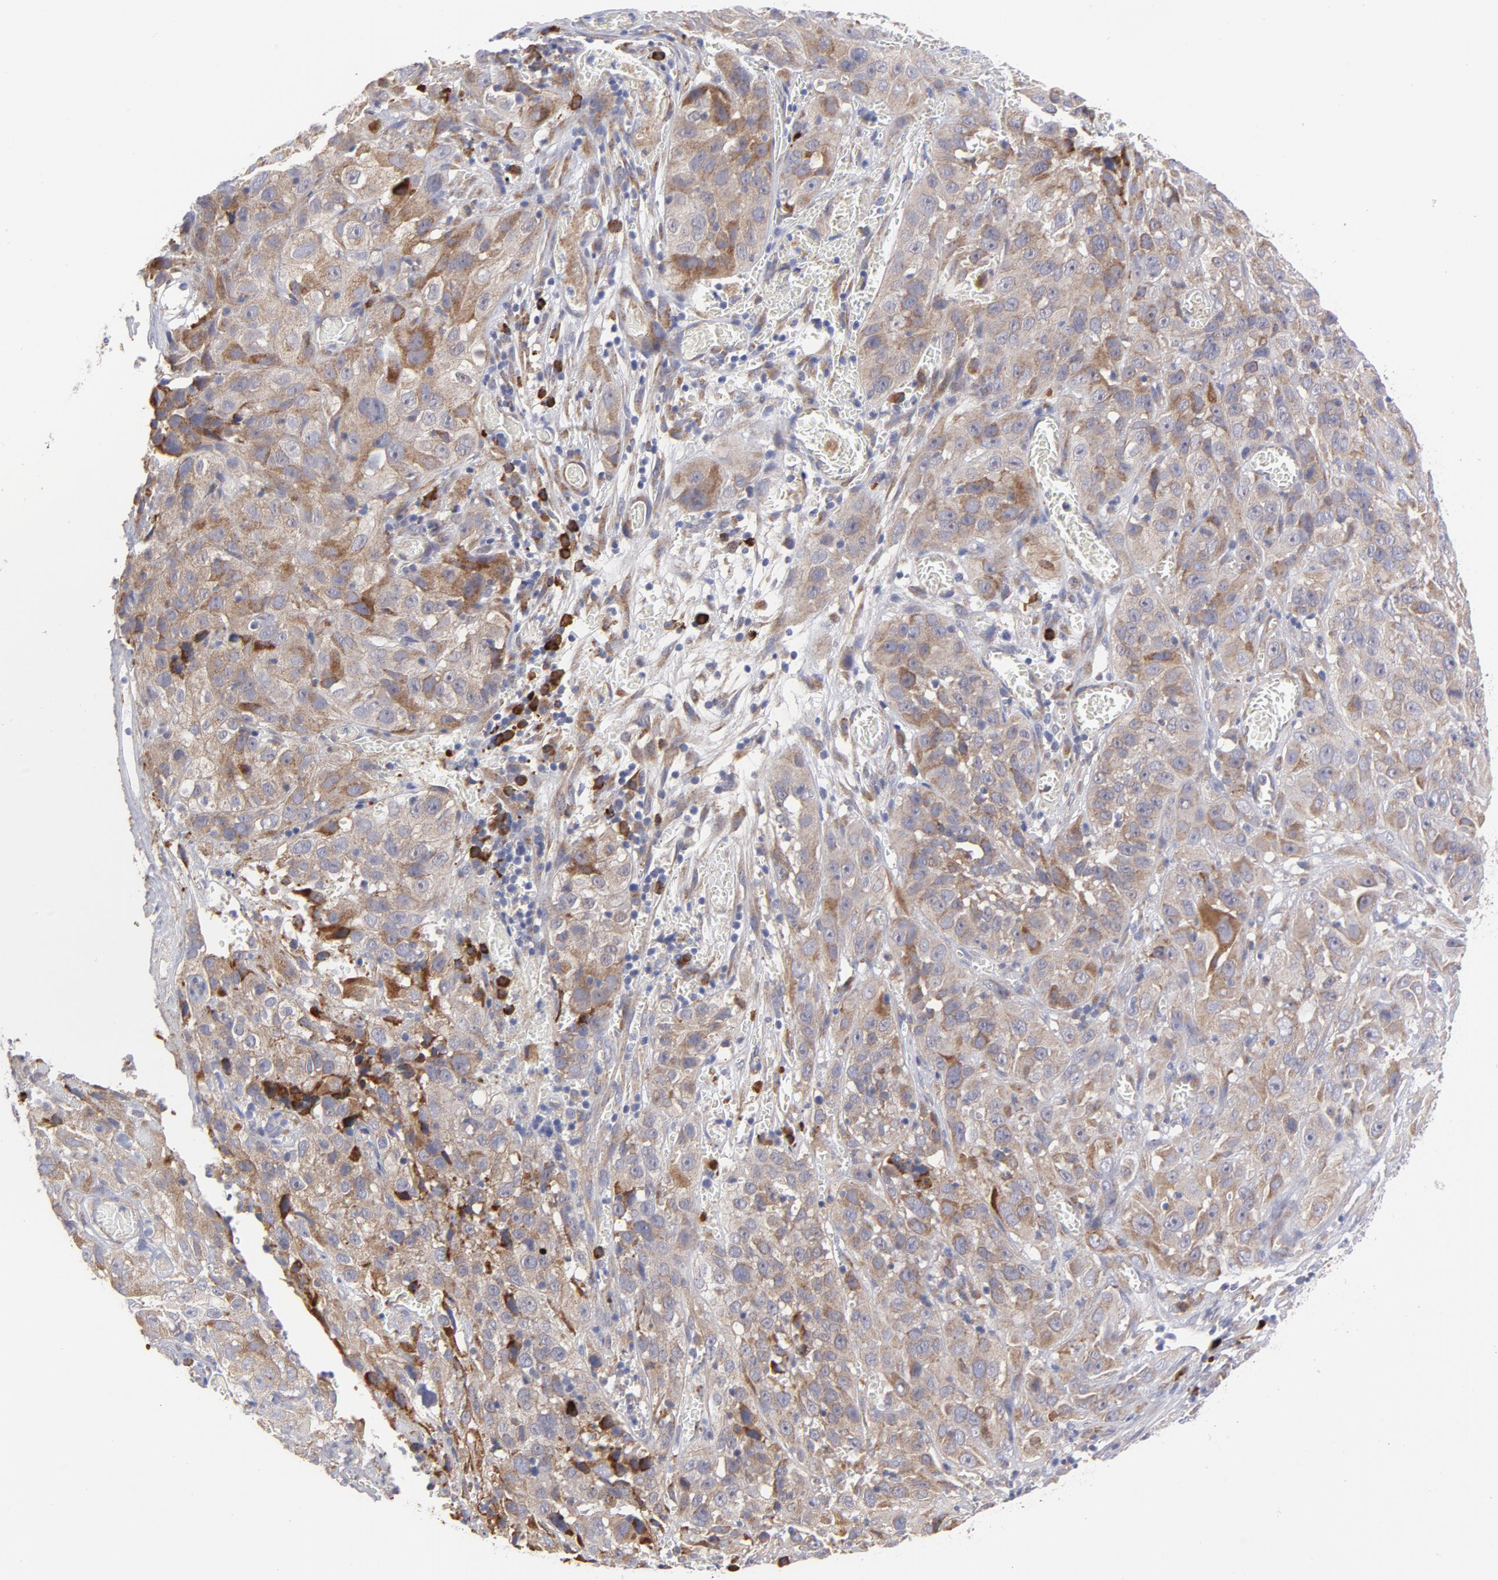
{"staining": {"intensity": "moderate", "quantity": "<25%", "location": "cytoplasmic/membranous"}, "tissue": "cervical cancer", "cell_type": "Tumor cells", "image_type": "cancer", "snomed": [{"axis": "morphology", "description": "Squamous cell carcinoma, NOS"}, {"axis": "topography", "description": "Cervix"}], "caption": "Cervical cancer (squamous cell carcinoma) was stained to show a protein in brown. There is low levels of moderate cytoplasmic/membranous positivity in approximately <25% of tumor cells.", "gene": "RAPGEF3", "patient": {"sex": "female", "age": 32}}